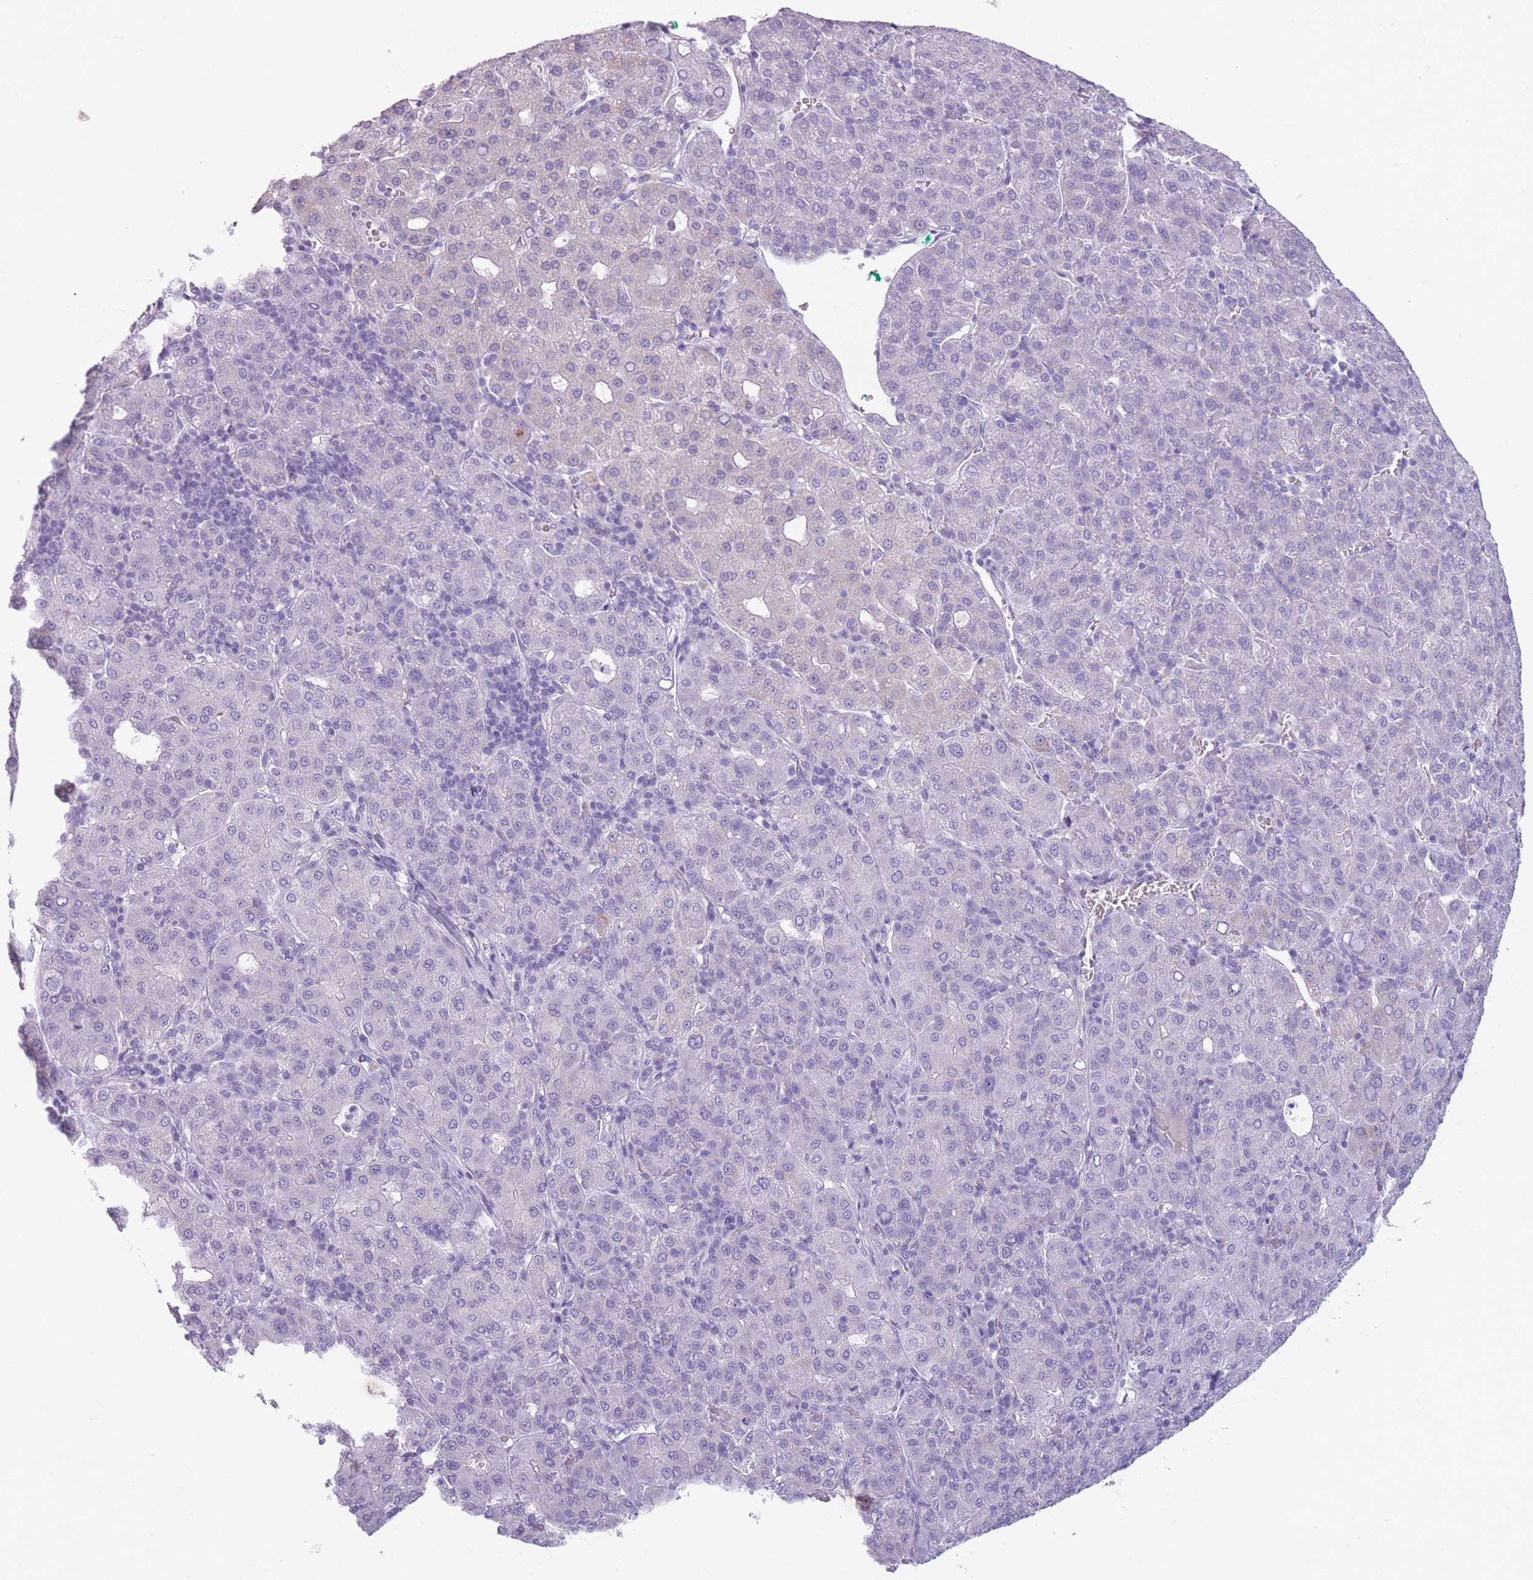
{"staining": {"intensity": "negative", "quantity": "none", "location": "none"}, "tissue": "liver cancer", "cell_type": "Tumor cells", "image_type": "cancer", "snomed": [{"axis": "morphology", "description": "Carcinoma, Hepatocellular, NOS"}, {"axis": "topography", "description": "Liver"}], "caption": "Tumor cells show no significant protein expression in hepatocellular carcinoma (liver).", "gene": "CCNO", "patient": {"sex": "male", "age": 65}}